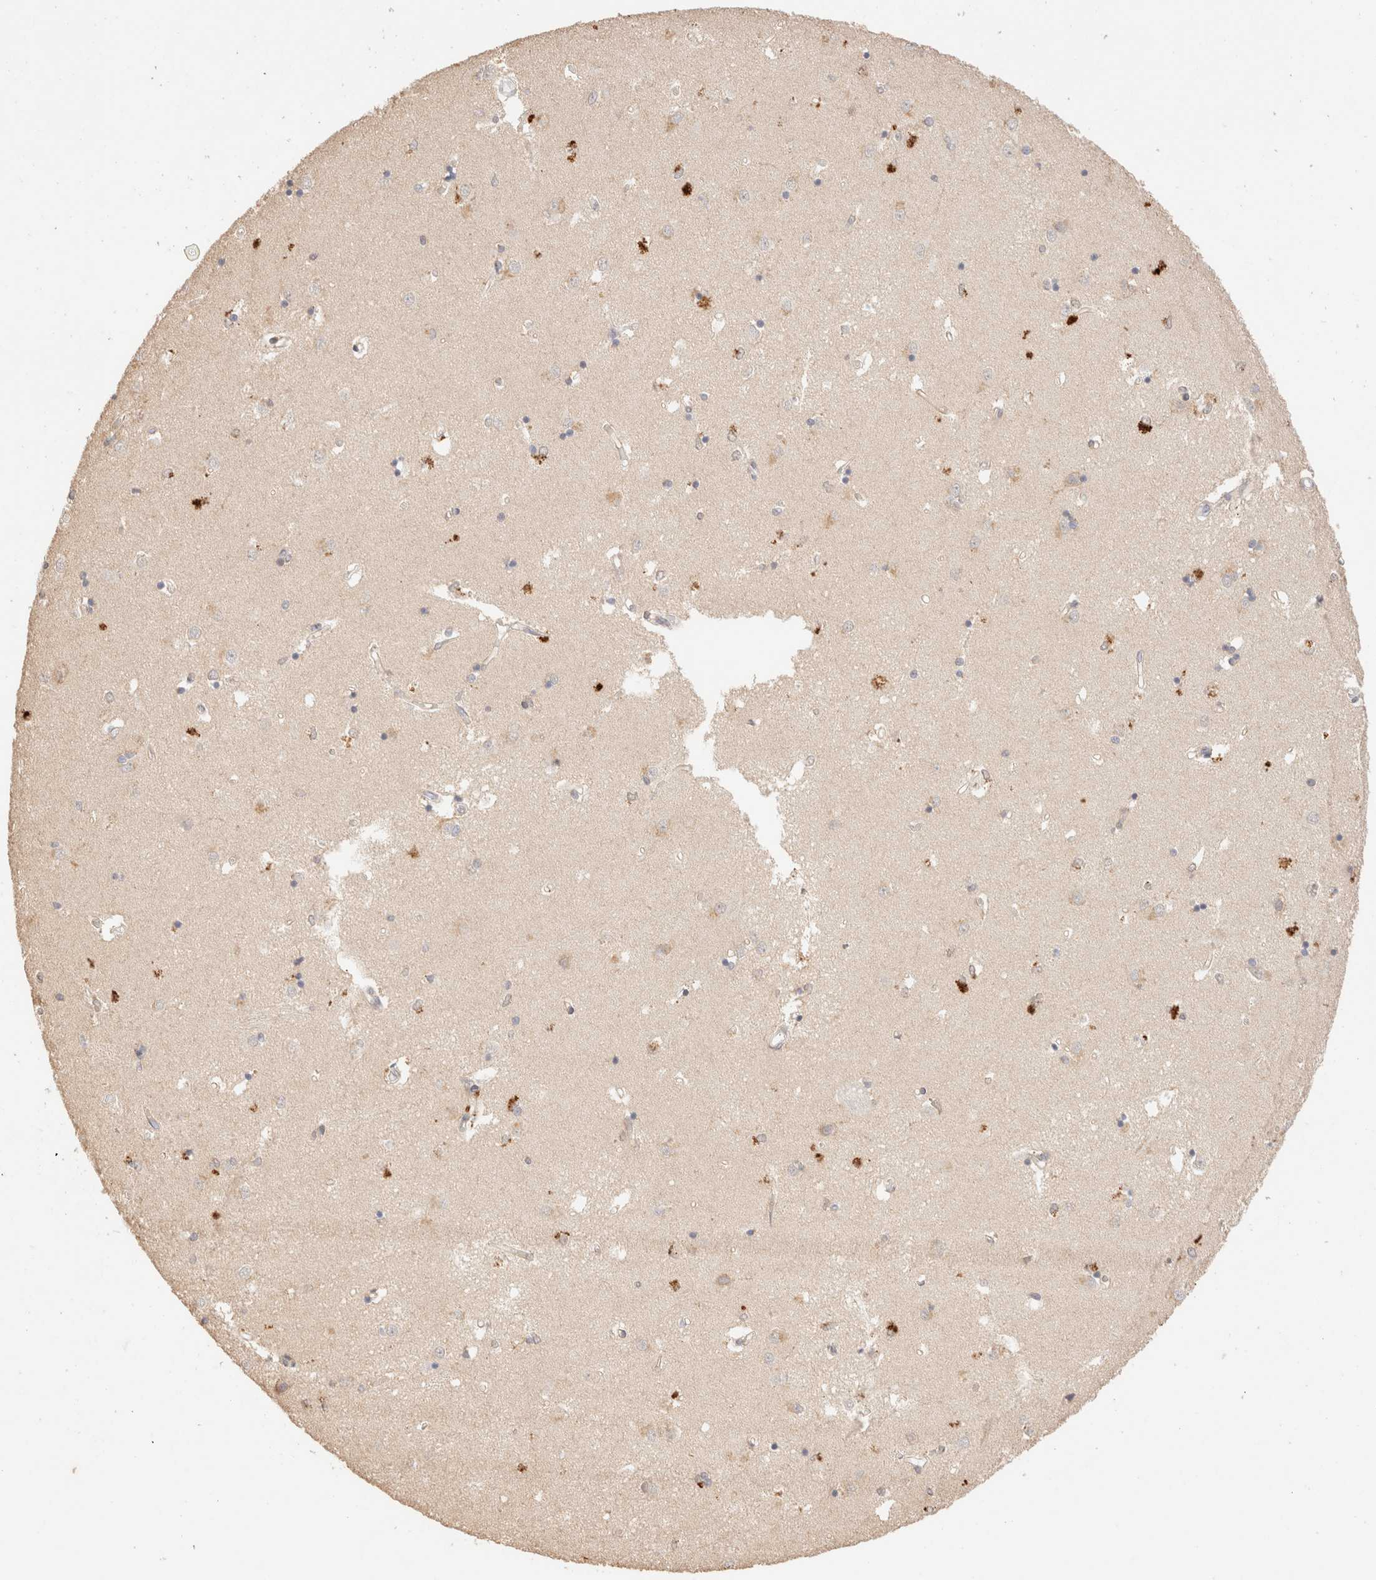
{"staining": {"intensity": "moderate", "quantity": "<25%", "location": "cytoplasmic/membranous"}, "tissue": "caudate", "cell_type": "Glial cells", "image_type": "normal", "snomed": [{"axis": "morphology", "description": "Normal tissue, NOS"}, {"axis": "topography", "description": "Lateral ventricle wall"}], "caption": "Benign caudate reveals moderate cytoplasmic/membranous staining in about <25% of glial cells, visualized by immunohistochemistry.", "gene": "SNTB1", "patient": {"sex": "male", "age": 45}}